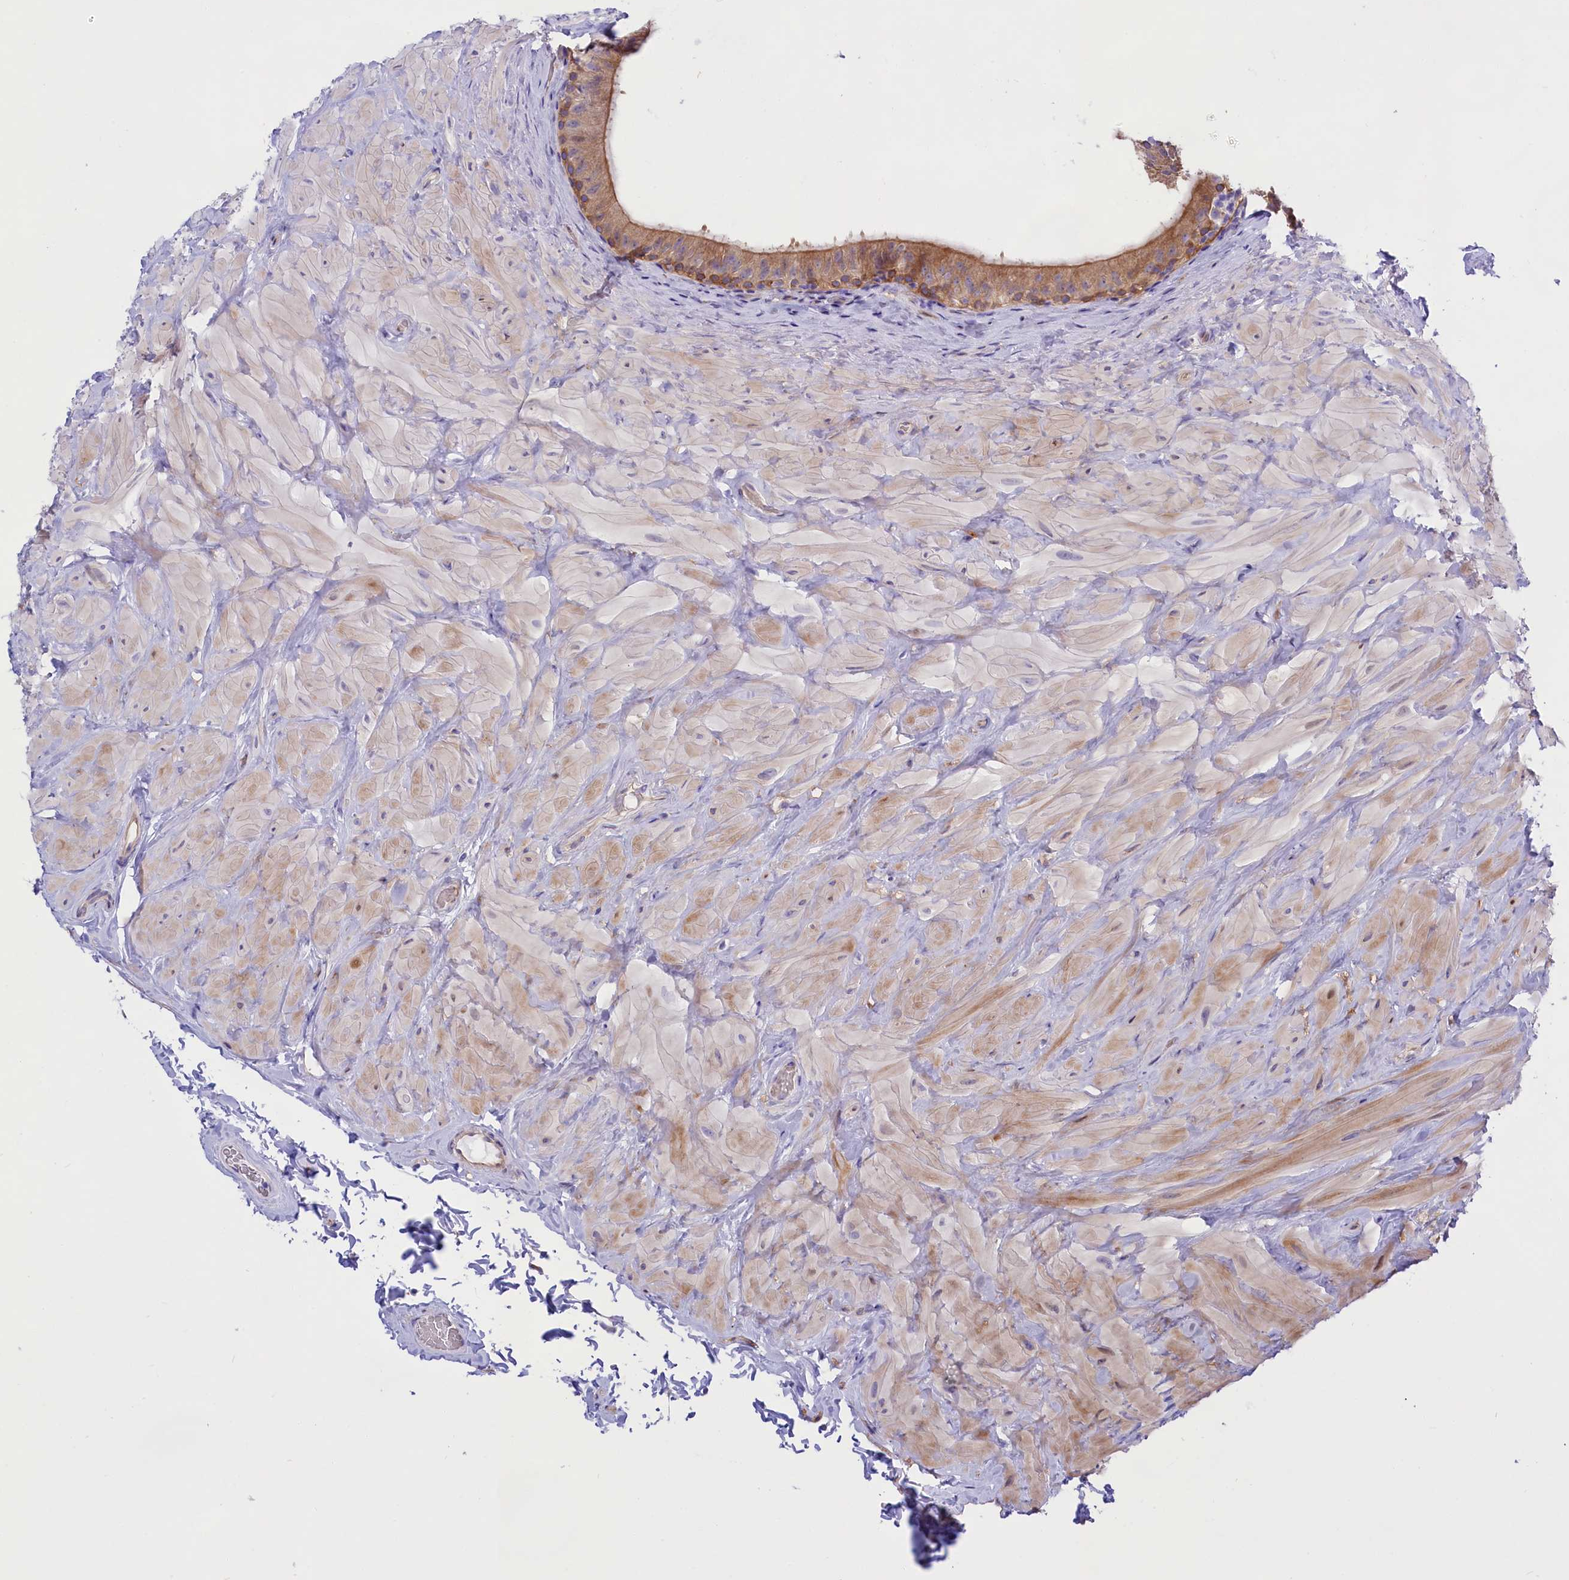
{"staining": {"intensity": "strong", "quantity": "25%-75%", "location": "cytoplasmic/membranous"}, "tissue": "epididymis", "cell_type": "Glandular cells", "image_type": "normal", "snomed": [{"axis": "morphology", "description": "Normal tissue, NOS"}, {"axis": "topography", "description": "Soft tissue"}, {"axis": "topography", "description": "Vascular tissue"}, {"axis": "topography", "description": "Epididymis"}], "caption": "Epididymis stained with DAB (3,3'-diaminobenzidine) immunohistochemistry (IHC) exhibits high levels of strong cytoplasmic/membranous staining in about 25%-75% of glandular cells. Ihc stains the protein of interest in brown and the nuclei are stained blue.", "gene": "PPP1R13L", "patient": {"sex": "male", "age": 49}}